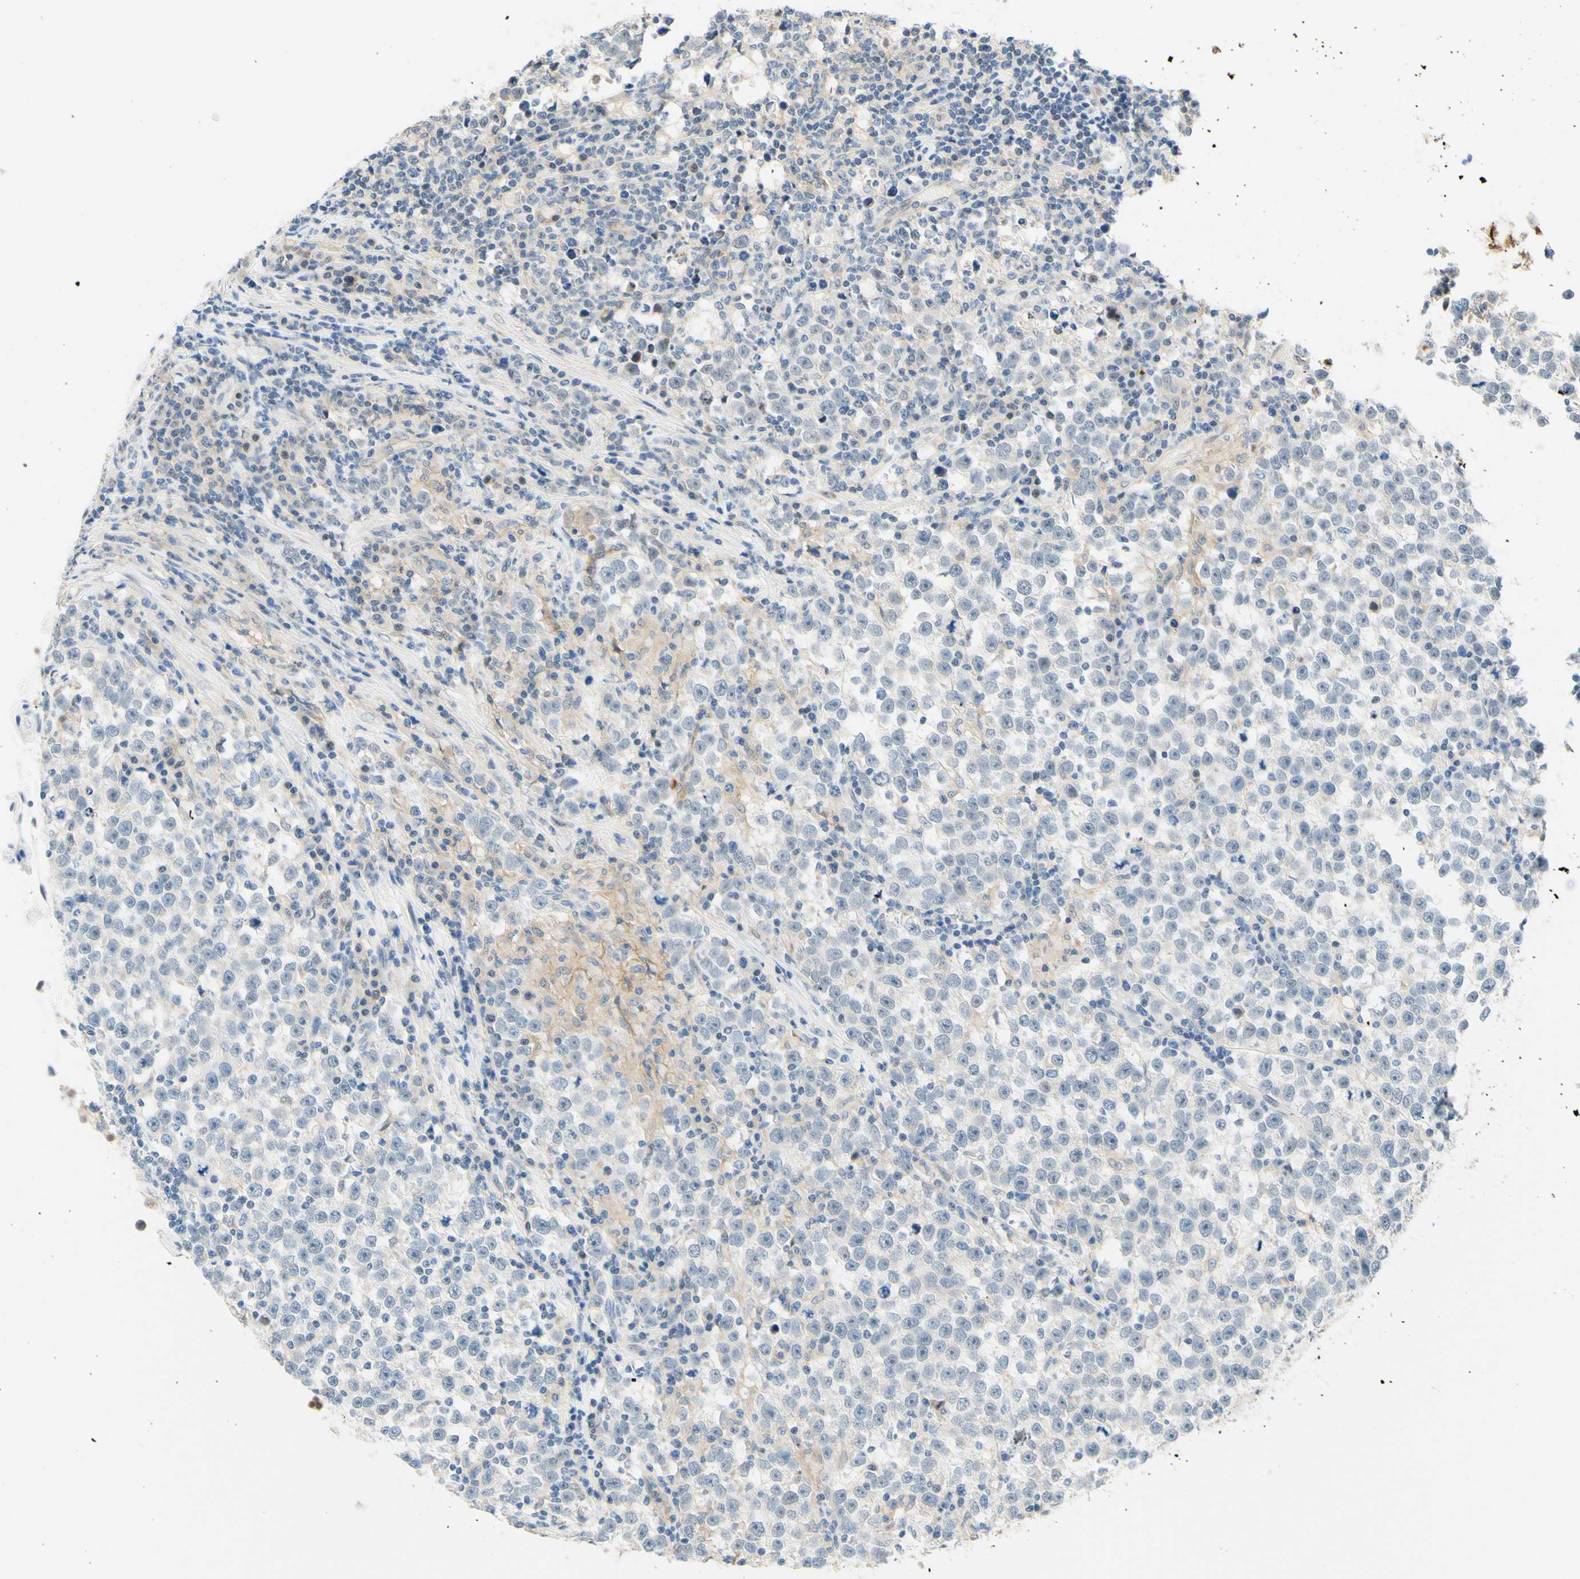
{"staining": {"intensity": "negative", "quantity": "none", "location": "none"}, "tissue": "testis cancer", "cell_type": "Tumor cells", "image_type": "cancer", "snomed": [{"axis": "morphology", "description": "Seminoma, NOS"}, {"axis": "topography", "description": "Testis"}], "caption": "Immunohistochemistry histopathology image of neoplastic tissue: human seminoma (testis) stained with DAB demonstrates no significant protein staining in tumor cells.", "gene": "TREM2", "patient": {"sex": "male", "age": 43}}